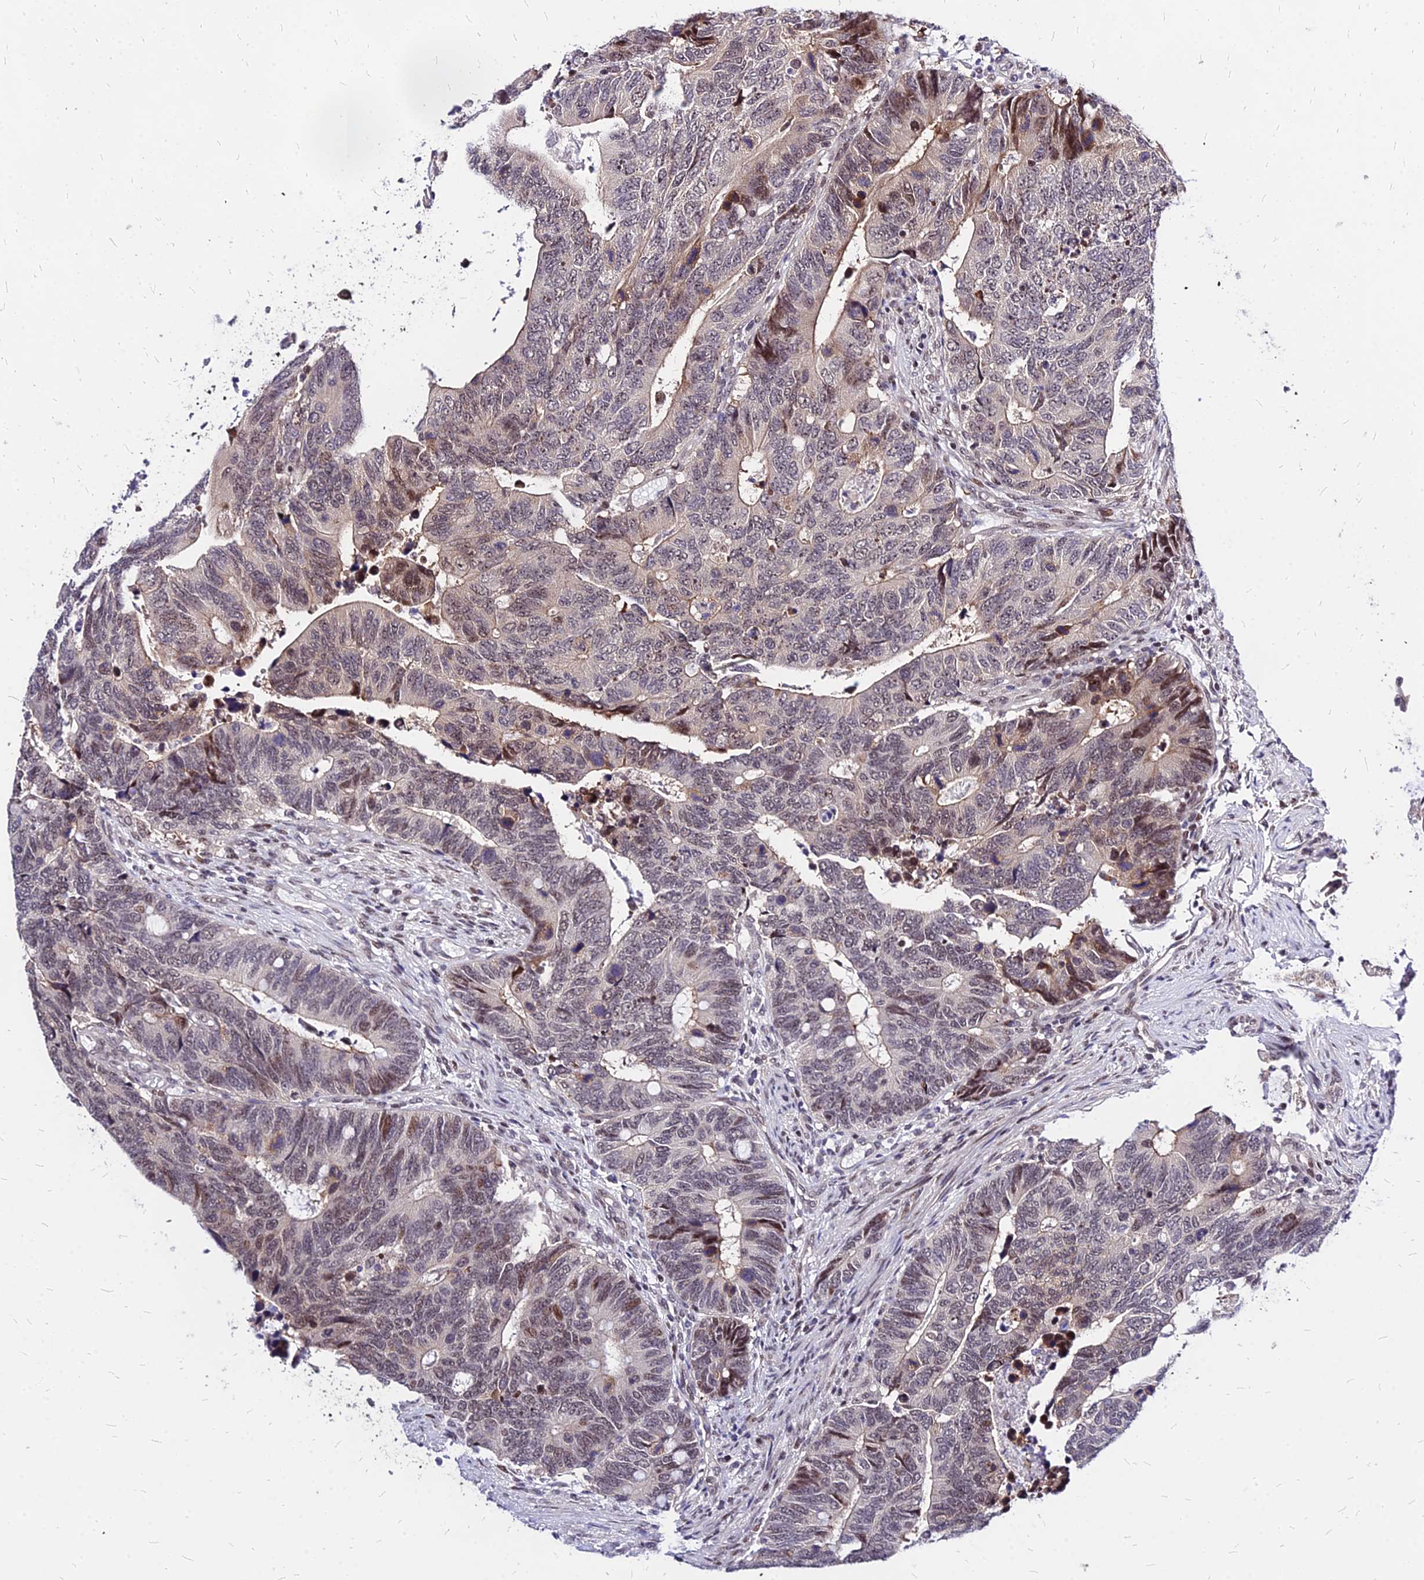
{"staining": {"intensity": "weak", "quantity": "<25%", "location": "cytoplasmic/membranous,nuclear"}, "tissue": "colorectal cancer", "cell_type": "Tumor cells", "image_type": "cancer", "snomed": [{"axis": "morphology", "description": "Adenocarcinoma, NOS"}, {"axis": "topography", "description": "Colon"}], "caption": "This is an immunohistochemistry histopathology image of colorectal cancer. There is no staining in tumor cells.", "gene": "DDX55", "patient": {"sex": "male", "age": 87}}